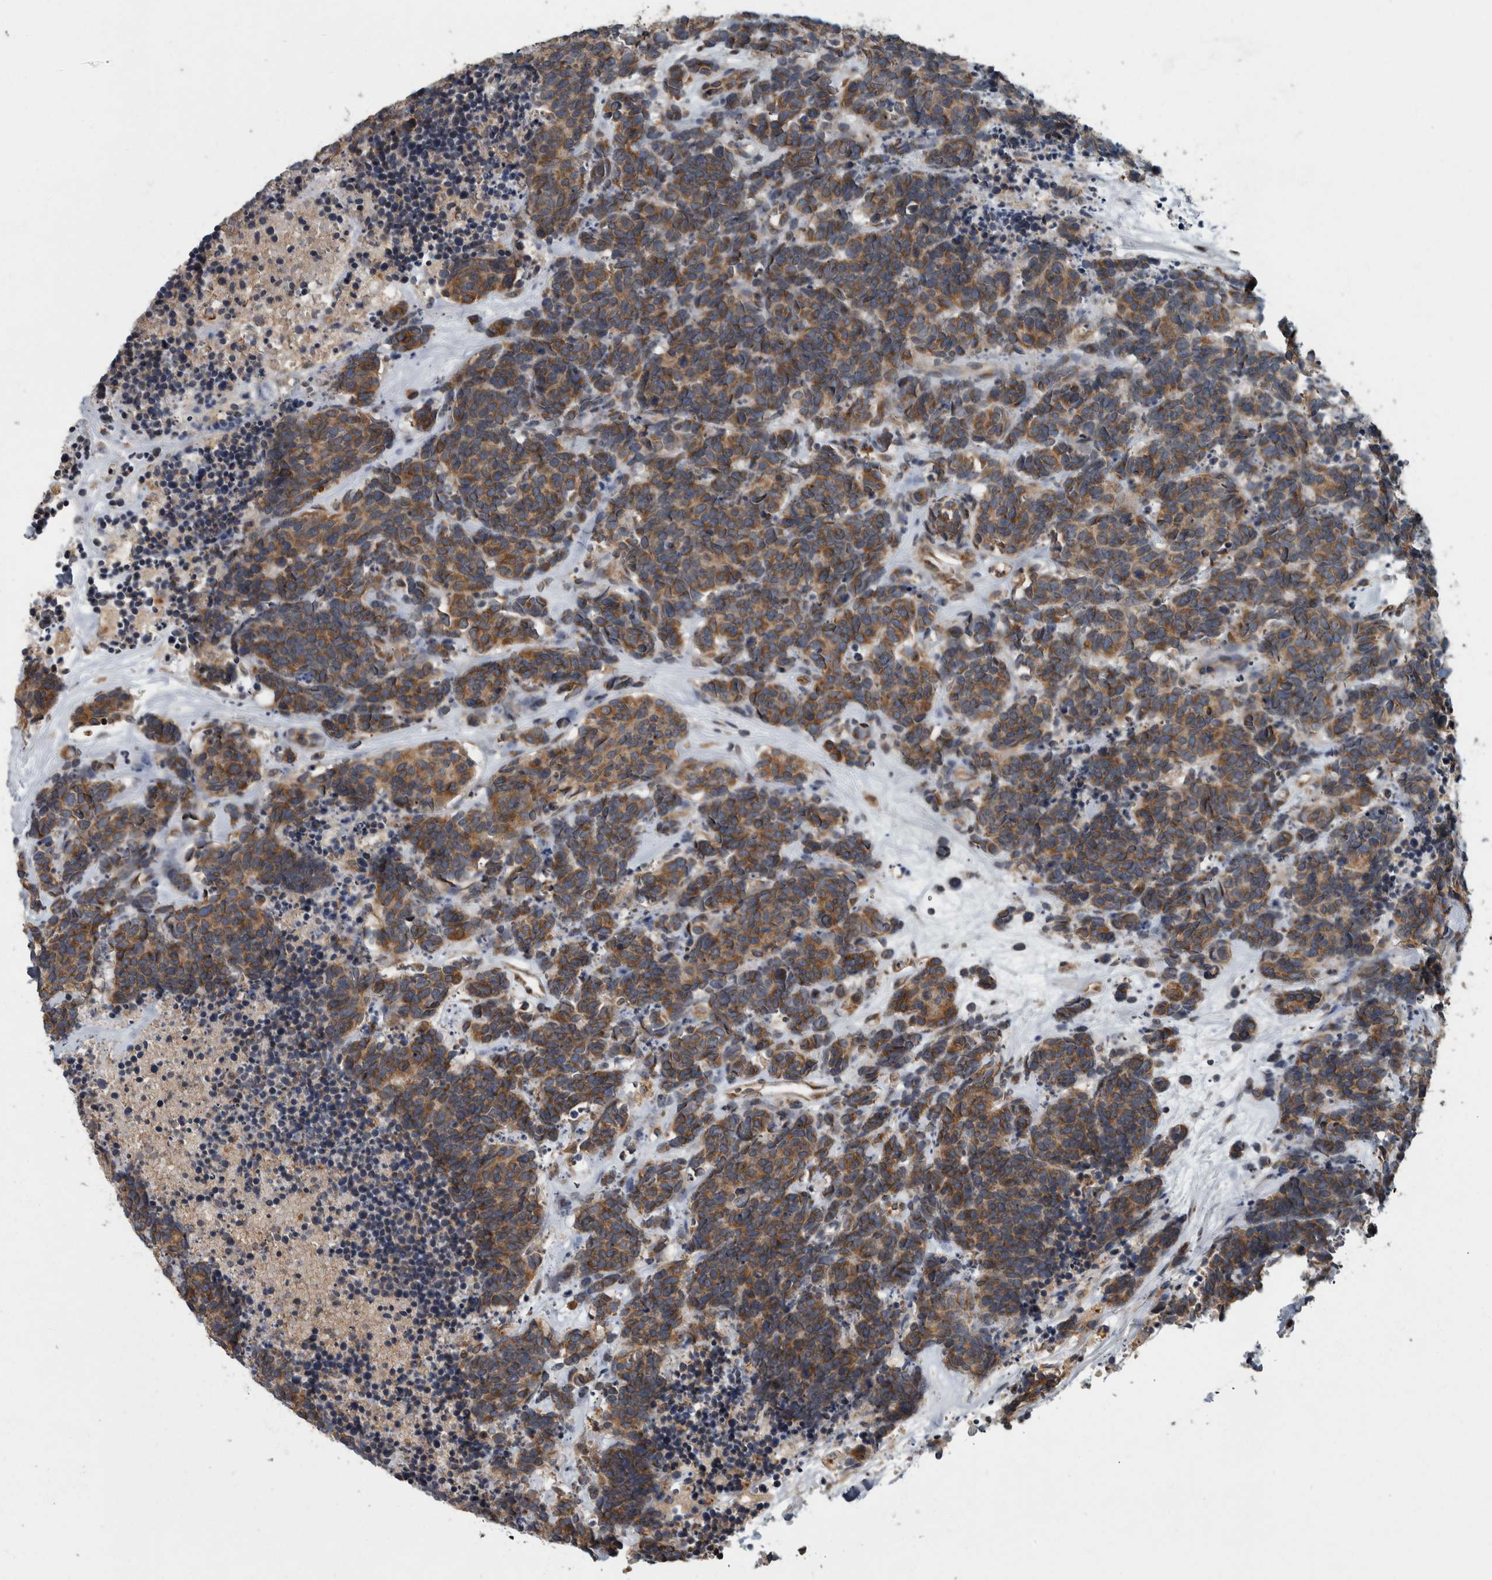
{"staining": {"intensity": "moderate", "quantity": ">75%", "location": "cytoplasmic/membranous"}, "tissue": "carcinoid", "cell_type": "Tumor cells", "image_type": "cancer", "snomed": [{"axis": "morphology", "description": "Carcinoma, NOS"}, {"axis": "morphology", "description": "Carcinoid, malignant, NOS"}, {"axis": "topography", "description": "Urinary bladder"}], "caption": "Carcinoid (malignant) stained with a protein marker reveals moderate staining in tumor cells.", "gene": "LMAN2L", "patient": {"sex": "male", "age": 57}}